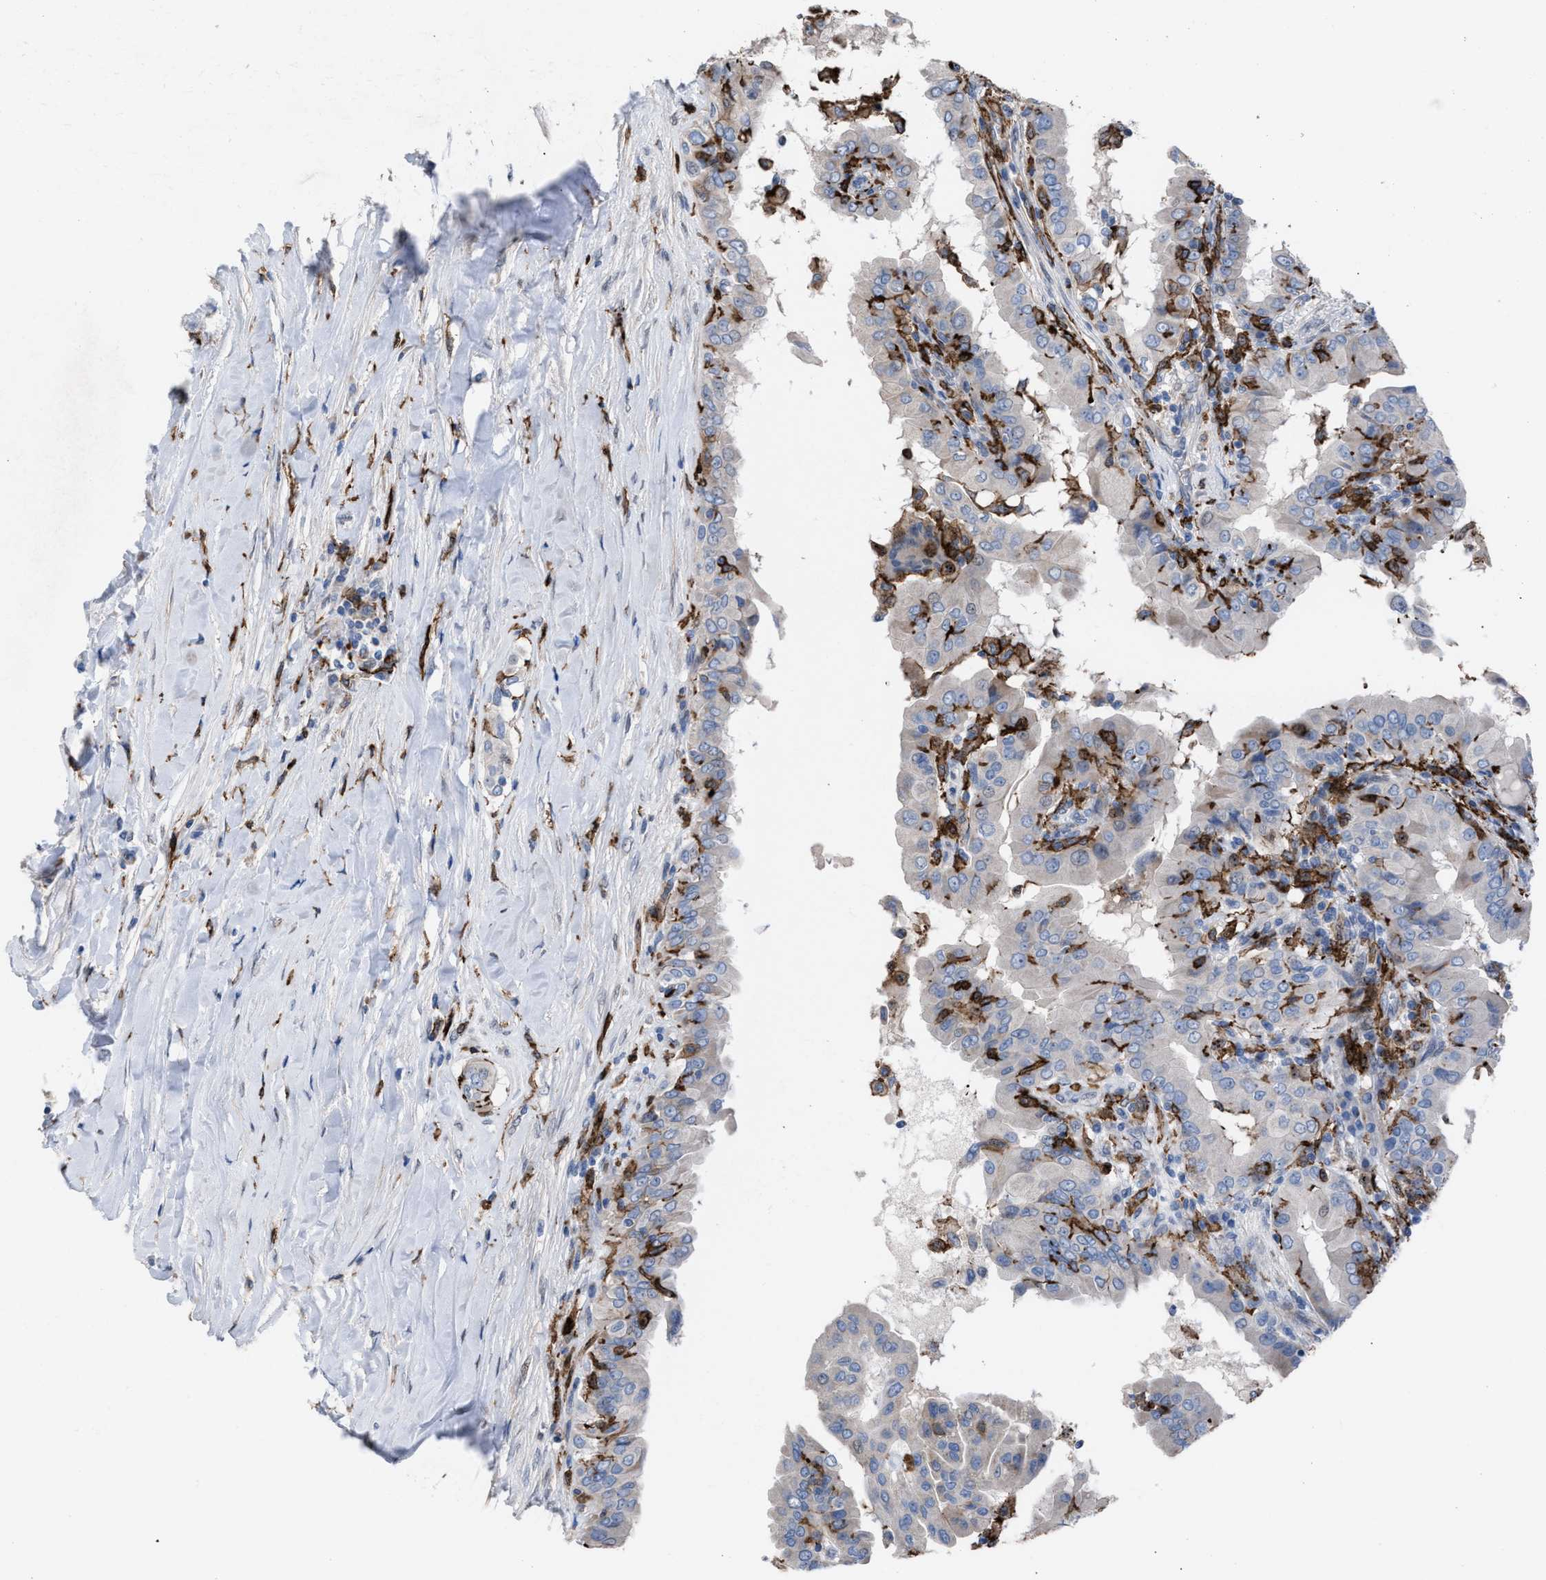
{"staining": {"intensity": "negative", "quantity": "none", "location": "none"}, "tissue": "thyroid cancer", "cell_type": "Tumor cells", "image_type": "cancer", "snomed": [{"axis": "morphology", "description": "Papillary adenocarcinoma, NOS"}, {"axis": "topography", "description": "Thyroid gland"}], "caption": "Immunohistochemistry (IHC) micrograph of human thyroid cancer (papillary adenocarcinoma) stained for a protein (brown), which displays no expression in tumor cells.", "gene": "SLC47A1", "patient": {"sex": "male", "age": 33}}